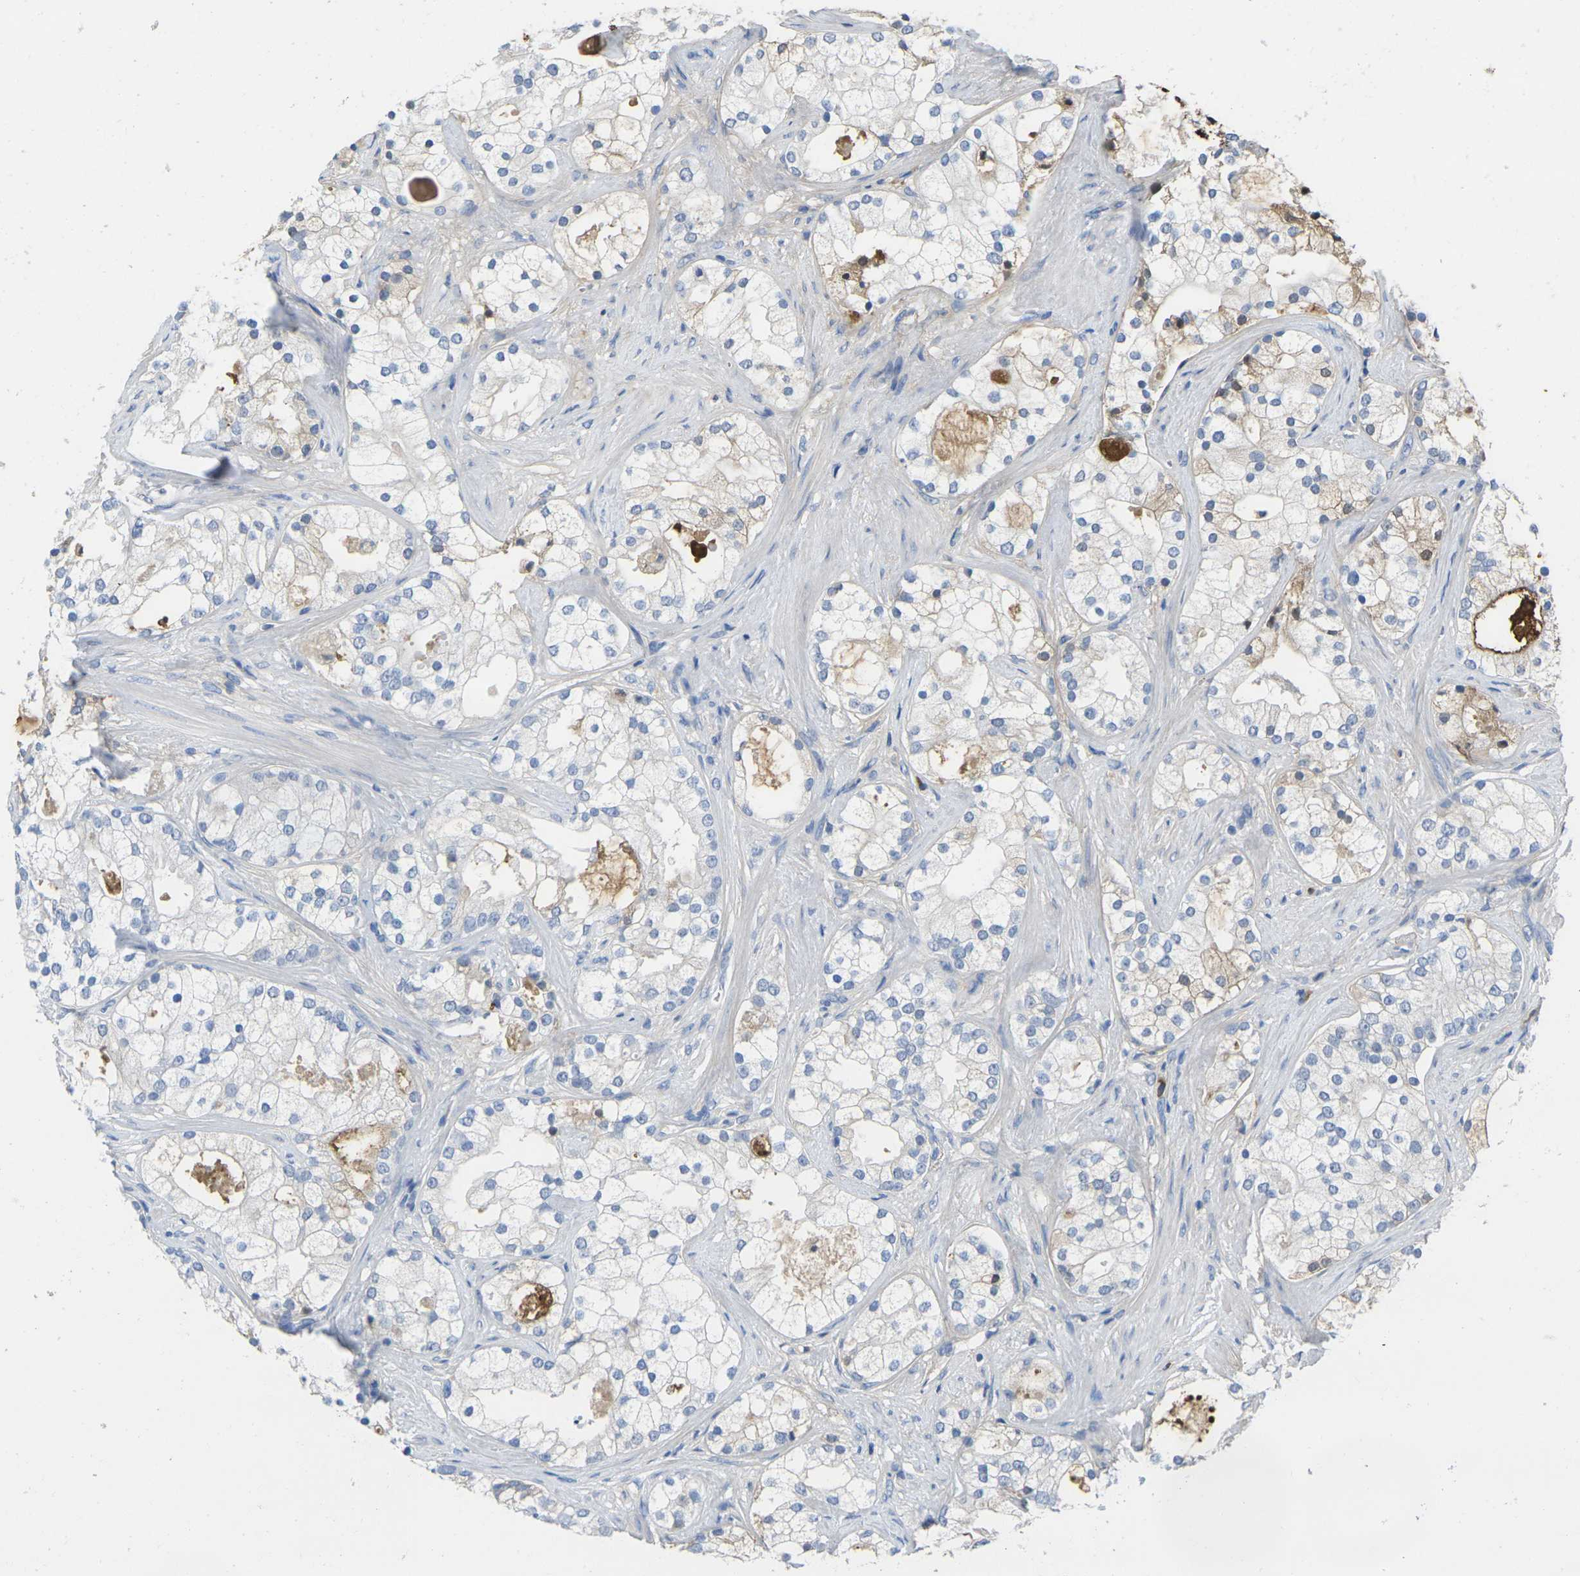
{"staining": {"intensity": "moderate", "quantity": "<25%", "location": "cytoplasmic/membranous"}, "tissue": "prostate cancer", "cell_type": "Tumor cells", "image_type": "cancer", "snomed": [{"axis": "morphology", "description": "Adenocarcinoma, Low grade"}, {"axis": "topography", "description": "Prostate"}], "caption": "Immunohistochemistry (IHC) photomicrograph of adenocarcinoma (low-grade) (prostate) stained for a protein (brown), which exhibits low levels of moderate cytoplasmic/membranous expression in approximately <25% of tumor cells.", "gene": "GREM2", "patient": {"sex": "male", "age": 58}}